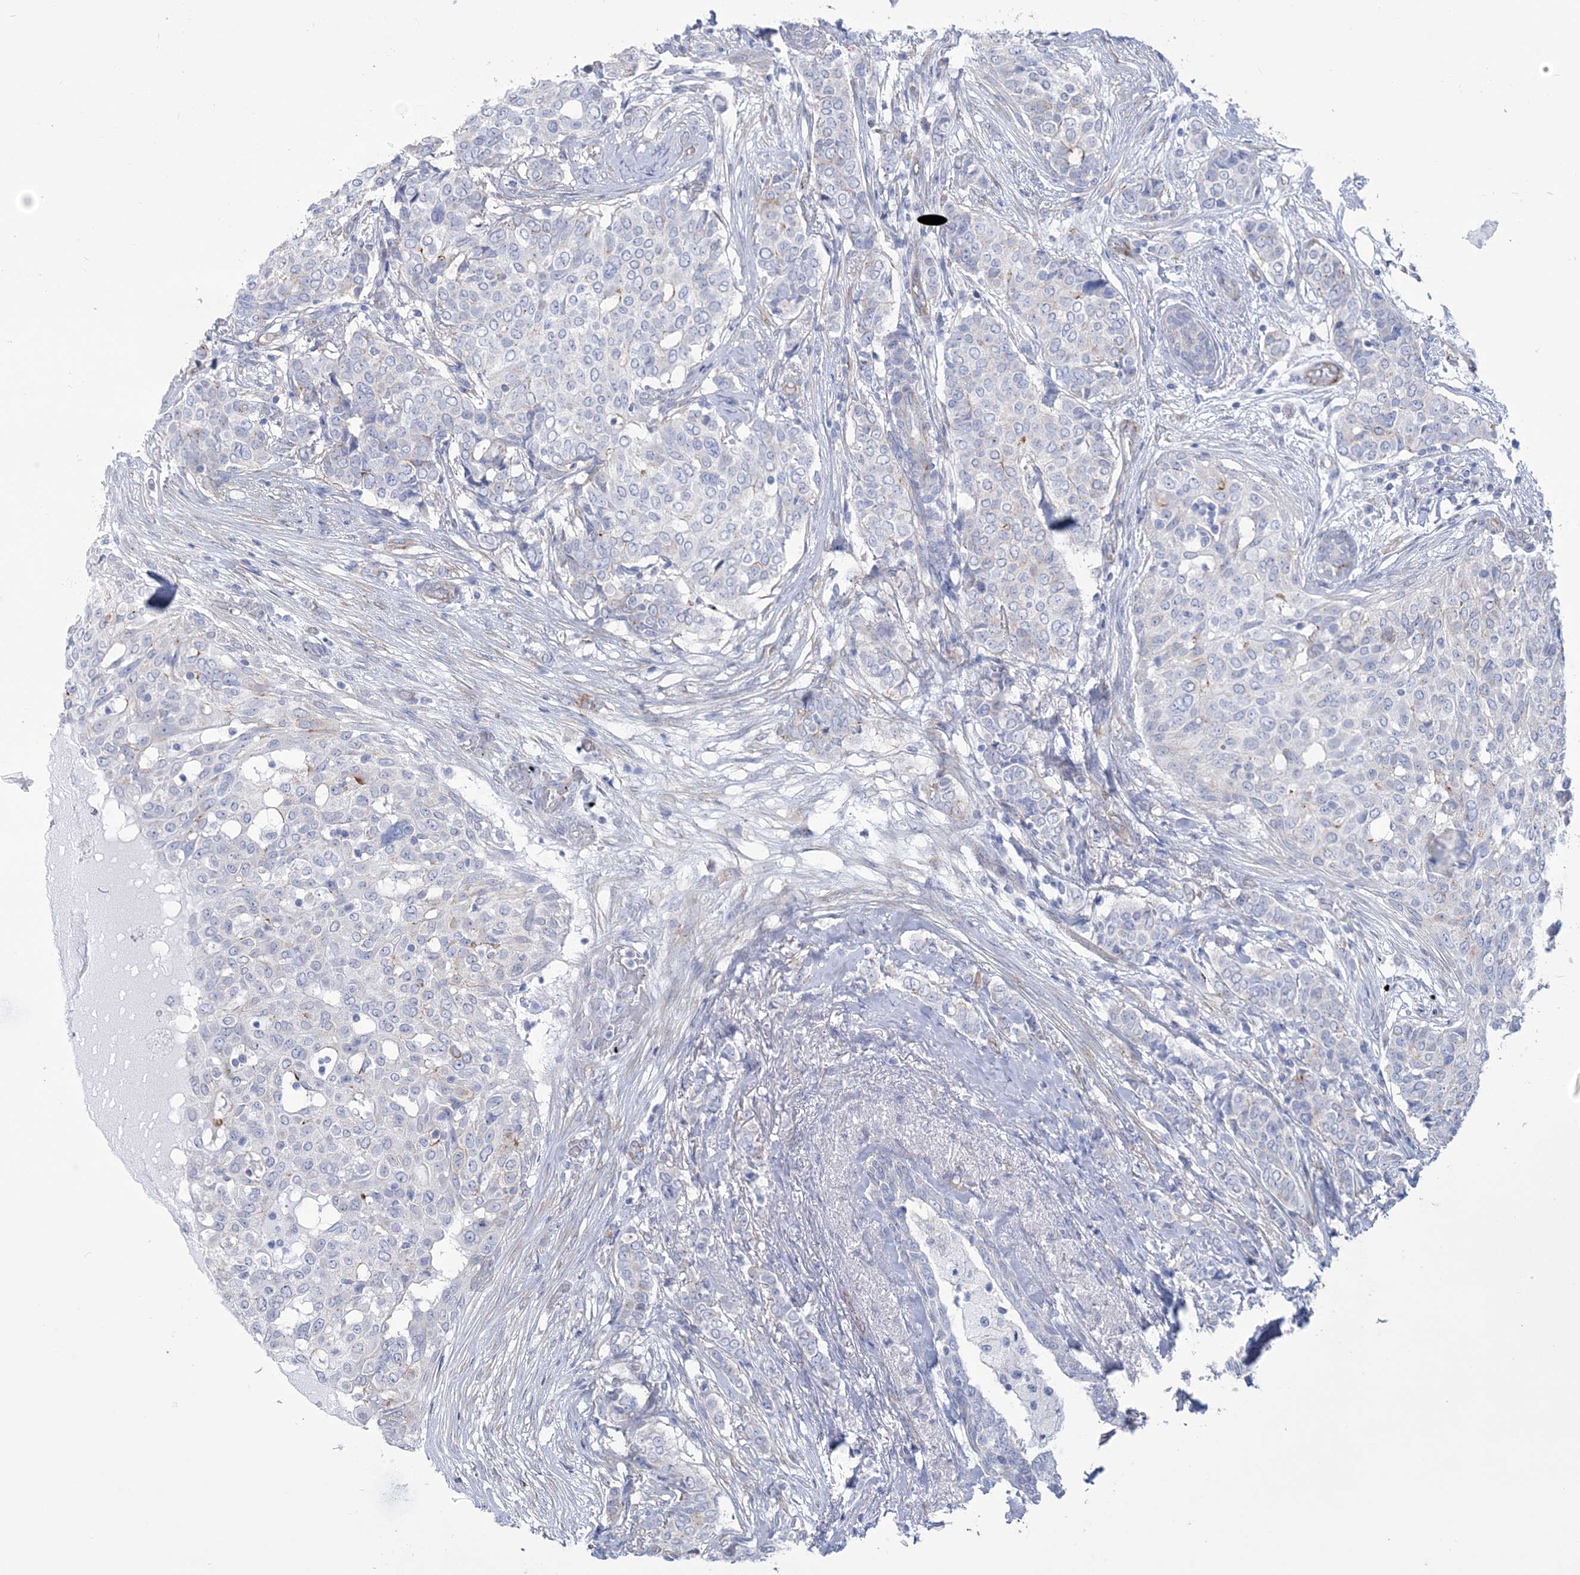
{"staining": {"intensity": "negative", "quantity": "none", "location": "none"}, "tissue": "breast cancer", "cell_type": "Tumor cells", "image_type": "cancer", "snomed": [{"axis": "morphology", "description": "Lobular carcinoma"}, {"axis": "topography", "description": "Breast"}], "caption": "Immunohistochemistry photomicrograph of neoplastic tissue: human lobular carcinoma (breast) stained with DAB demonstrates no significant protein expression in tumor cells.", "gene": "RAB11FIP5", "patient": {"sex": "female", "age": 51}}